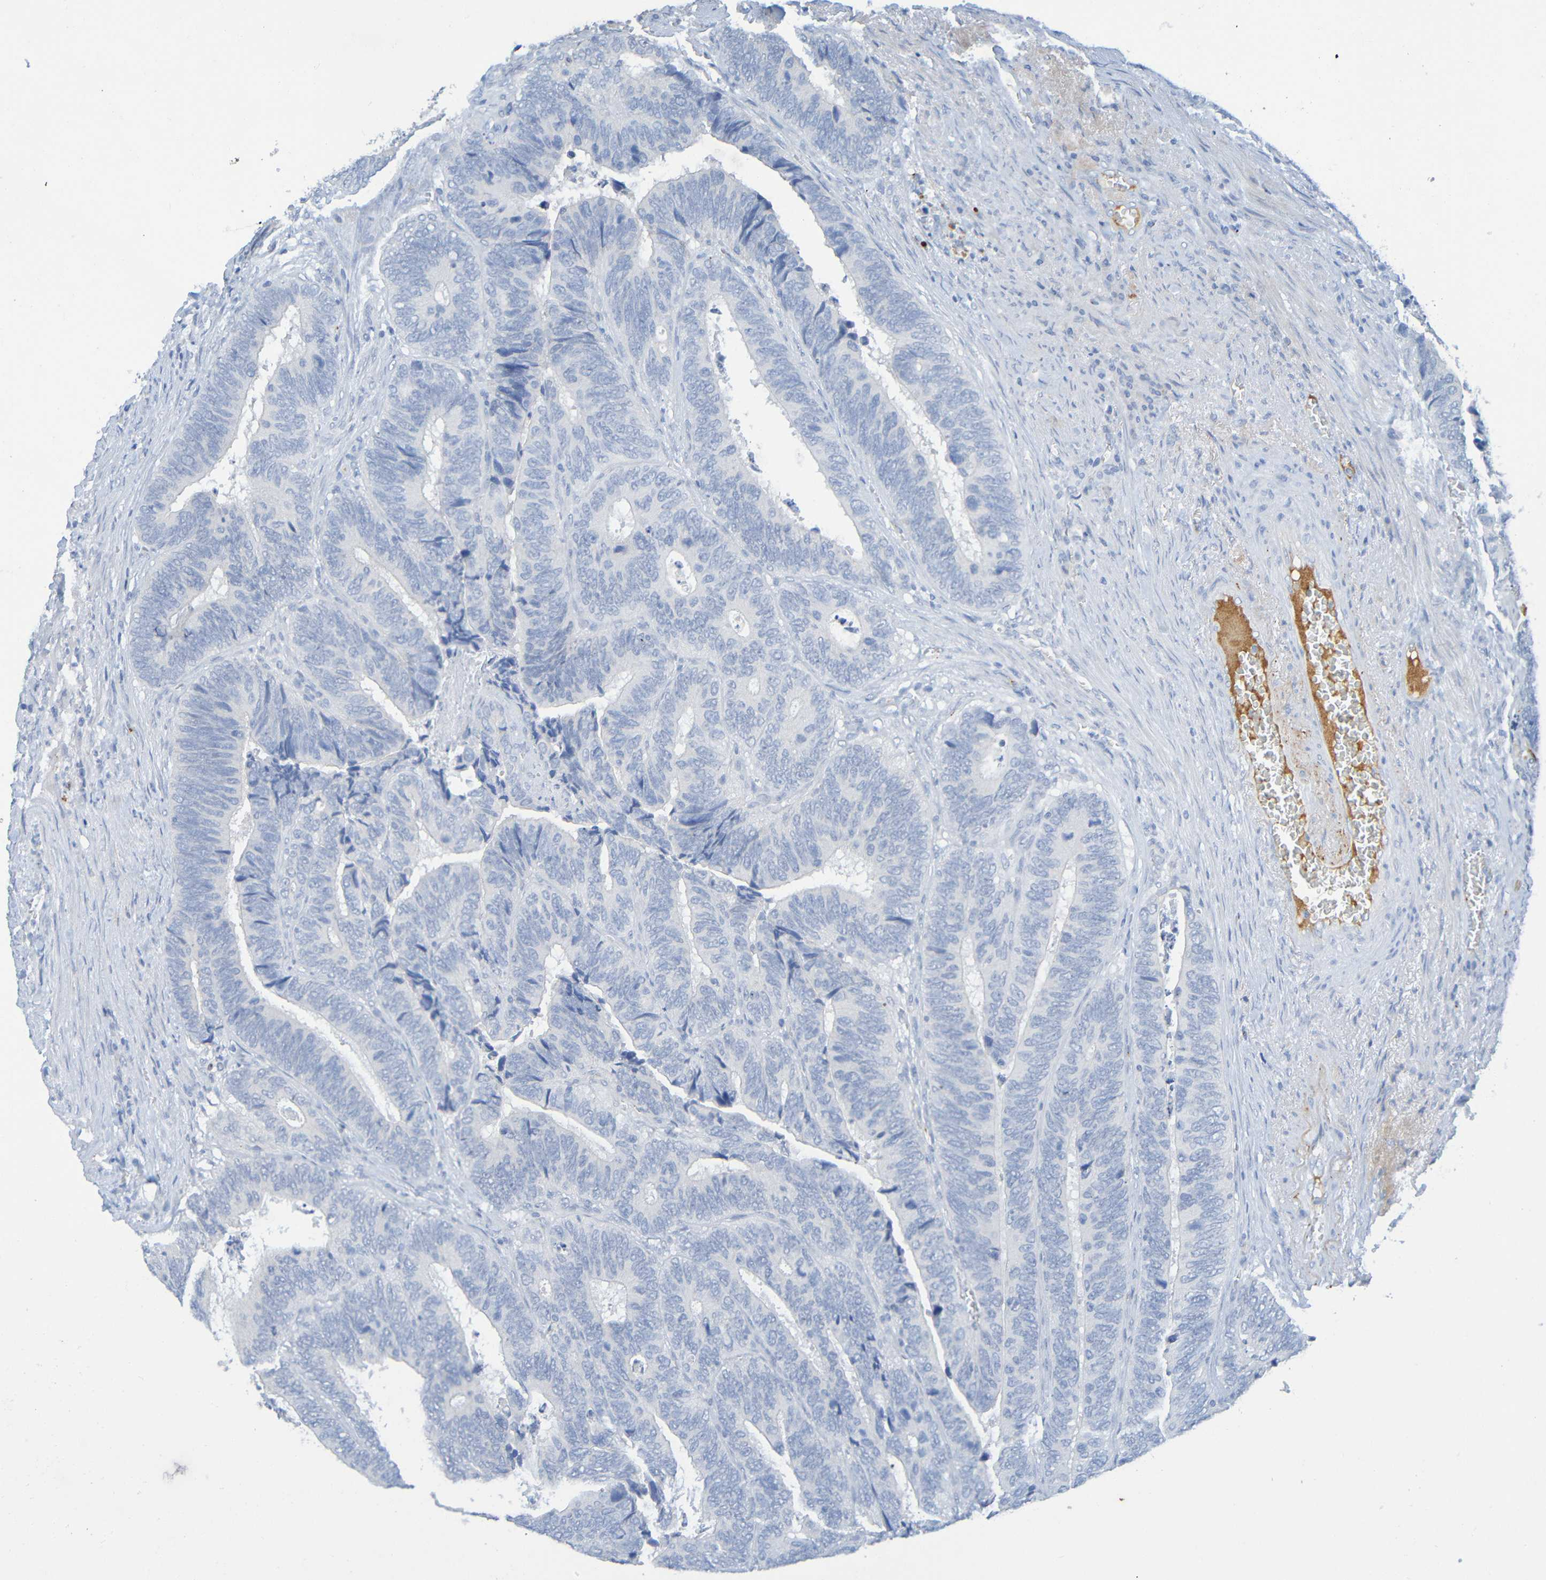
{"staining": {"intensity": "negative", "quantity": "none", "location": "none"}, "tissue": "colorectal cancer", "cell_type": "Tumor cells", "image_type": "cancer", "snomed": [{"axis": "morphology", "description": "Adenocarcinoma, NOS"}, {"axis": "topography", "description": "Colon"}], "caption": "Adenocarcinoma (colorectal) was stained to show a protein in brown. There is no significant expression in tumor cells.", "gene": "IL10", "patient": {"sex": "male", "age": 72}}